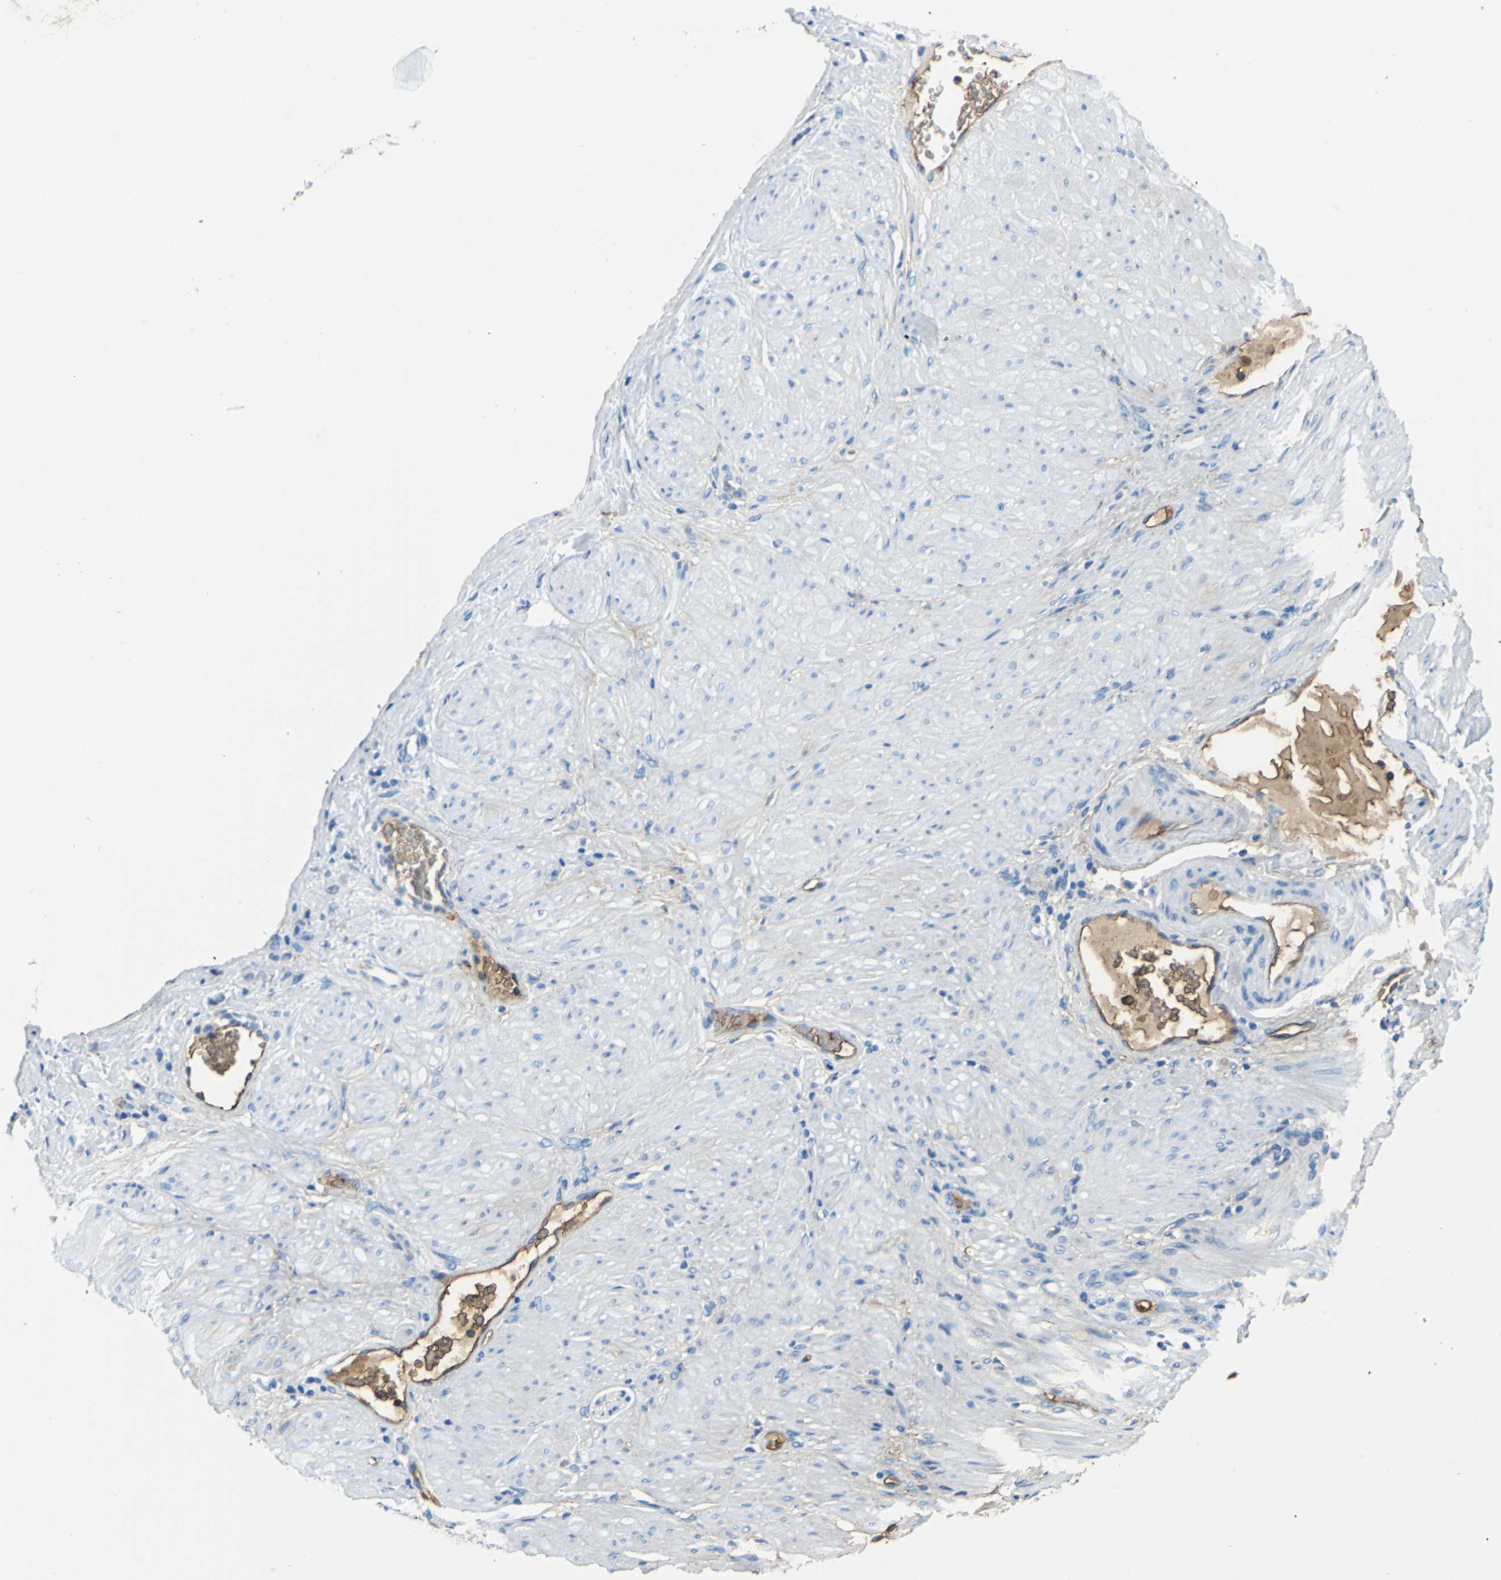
{"staining": {"intensity": "weak", "quantity": "<25%", "location": "cytoplasmic/membranous"}, "tissue": "stomach cancer", "cell_type": "Tumor cells", "image_type": "cancer", "snomed": [{"axis": "morphology", "description": "Adenocarcinoma, NOS"}, {"axis": "topography", "description": "Stomach"}], "caption": "The immunohistochemistry histopathology image has no significant positivity in tumor cells of stomach cancer (adenocarcinoma) tissue.", "gene": "ALB", "patient": {"sex": "male", "age": 82}}